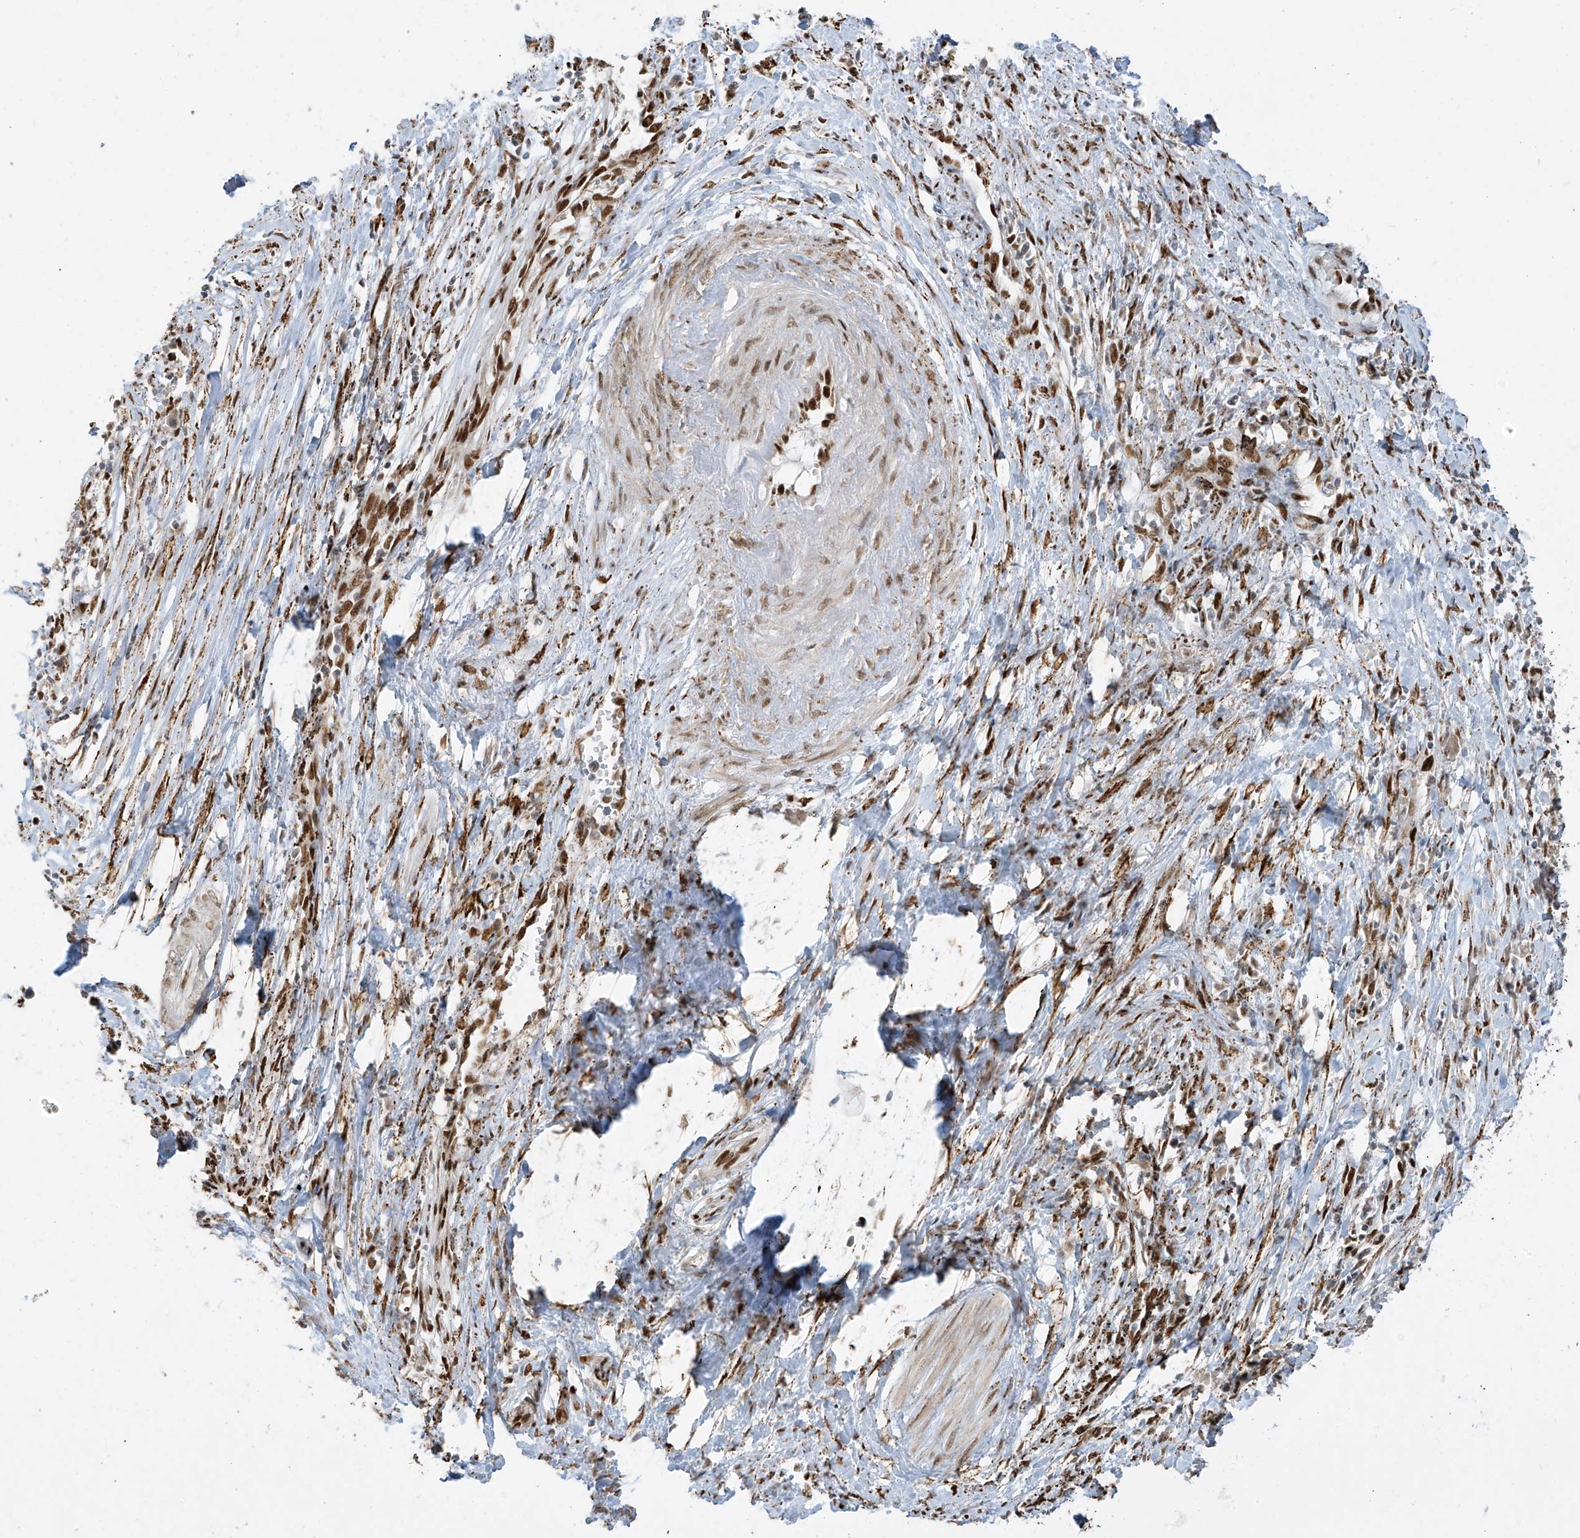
{"staining": {"intensity": "moderate", "quantity": ">75%", "location": "nuclear"}, "tissue": "cervical cancer", "cell_type": "Tumor cells", "image_type": "cancer", "snomed": [{"axis": "morphology", "description": "Squamous cell carcinoma, NOS"}, {"axis": "topography", "description": "Cervix"}], "caption": "Moderate nuclear expression is present in approximately >75% of tumor cells in squamous cell carcinoma (cervical).", "gene": "PM20D2", "patient": {"sex": "female", "age": 39}}